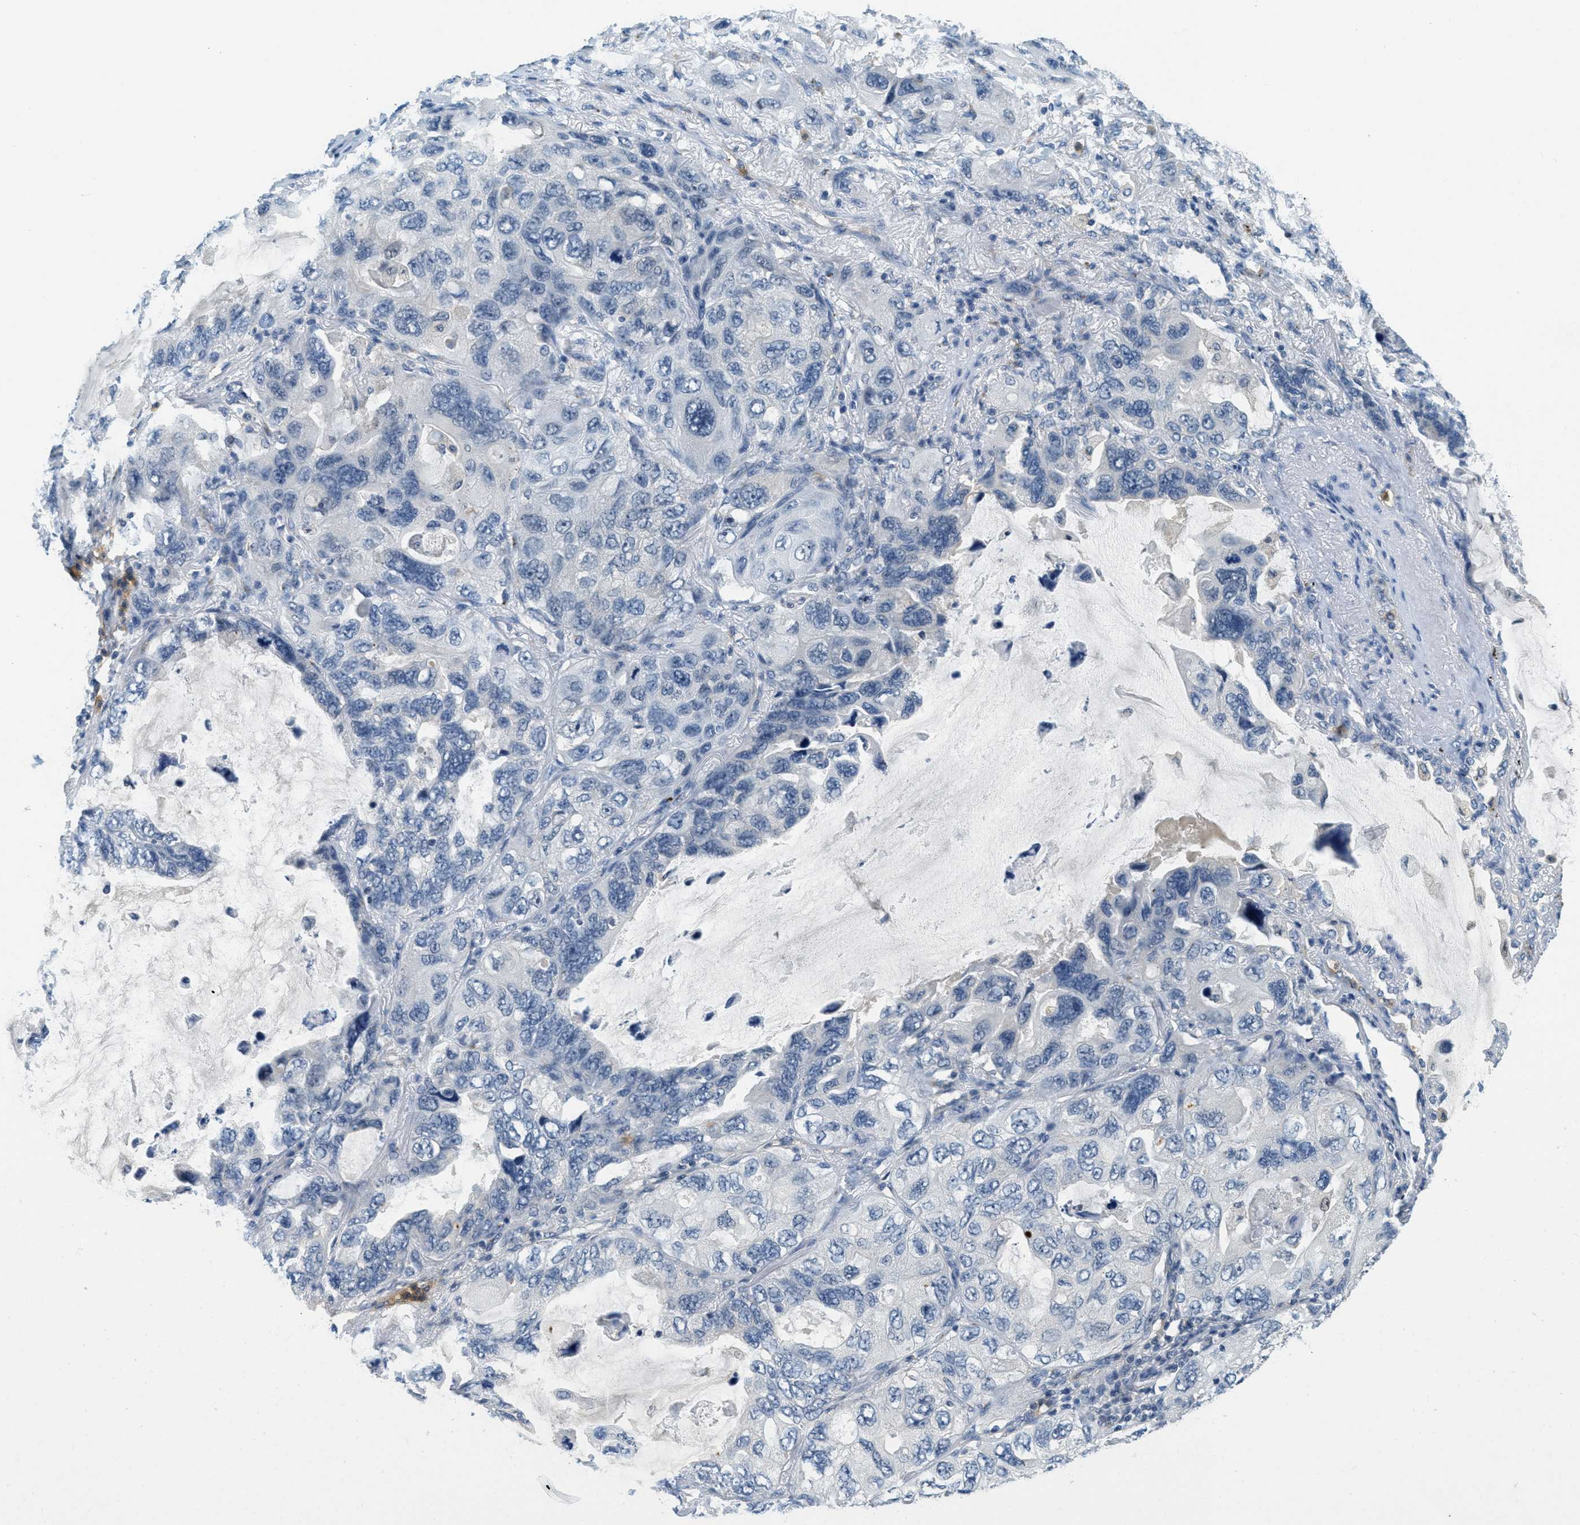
{"staining": {"intensity": "negative", "quantity": "none", "location": "none"}, "tissue": "lung cancer", "cell_type": "Tumor cells", "image_type": "cancer", "snomed": [{"axis": "morphology", "description": "Squamous cell carcinoma, NOS"}, {"axis": "topography", "description": "Lung"}], "caption": "An immunohistochemistry (IHC) image of lung cancer (squamous cell carcinoma) is shown. There is no staining in tumor cells of lung cancer (squamous cell carcinoma). The staining is performed using DAB (3,3'-diaminobenzidine) brown chromogen with nuclei counter-stained in using hematoxylin.", "gene": "RASGRP2", "patient": {"sex": "female", "age": 73}}